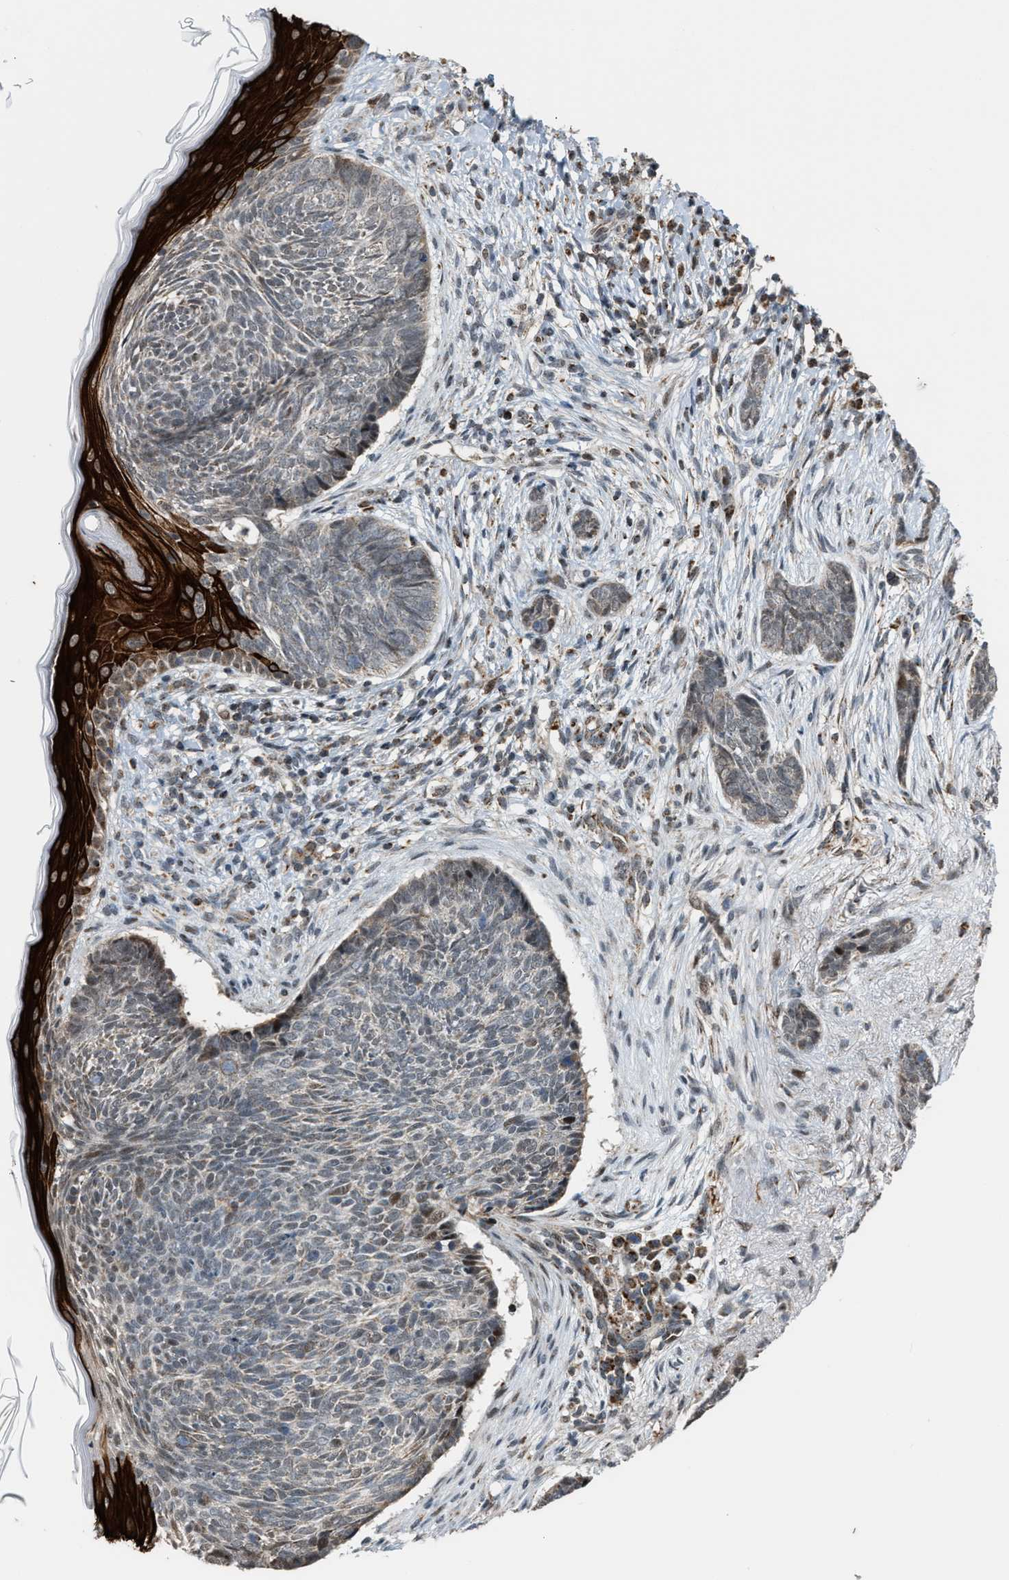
{"staining": {"intensity": "weak", "quantity": "<25%", "location": "cytoplasmic/membranous"}, "tissue": "skin cancer", "cell_type": "Tumor cells", "image_type": "cancer", "snomed": [{"axis": "morphology", "description": "Basal cell carcinoma"}, {"axis": "topography", "description": "Skin"}], "caption": "This is a photomicrograph of immunohistochemistry staining of basal cell carcinoma (skin), which shows no staining in tumor cells.", "gene": "CHN2", "patient": {"sex": "female", "age": 84}}